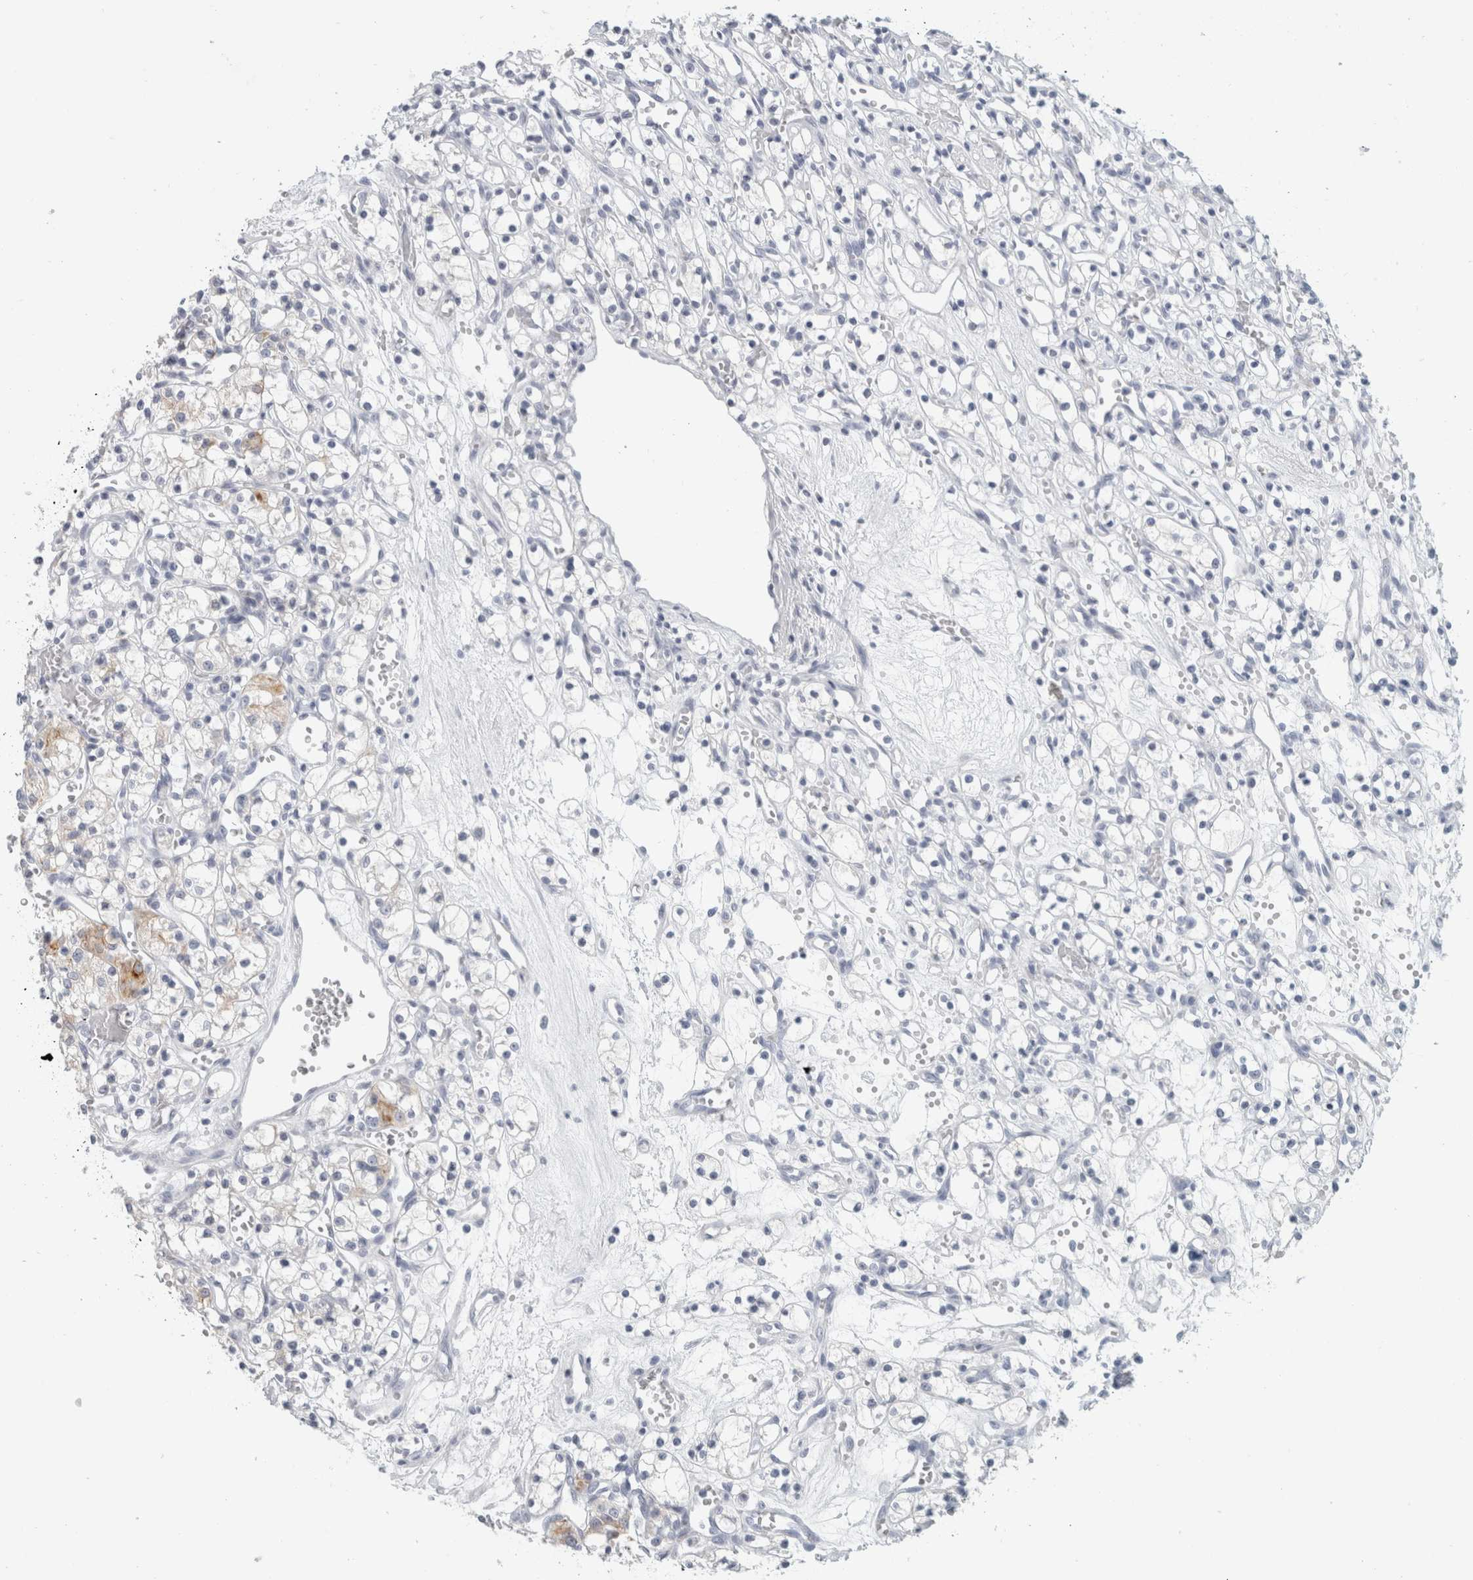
{"staining": {"intensity": "weak", "quantity": "<25%", "location": "cytoplasmic/membranous"}, "tissue": "renal cancer", "cell_type": "Tumor cells", "image_type": "cancer", "snomed": [{"axis": "morphology", "description": "Adenocarcinoma, NOS"}, {"axis": "topography", "description": "Kidney"}], "caption": "Immunohistochemistry (IHC) of renal cancer displays no staining in tumor cells.", "gene": "SLC28A3", "patient": {"sex": "female", "age": 59}}